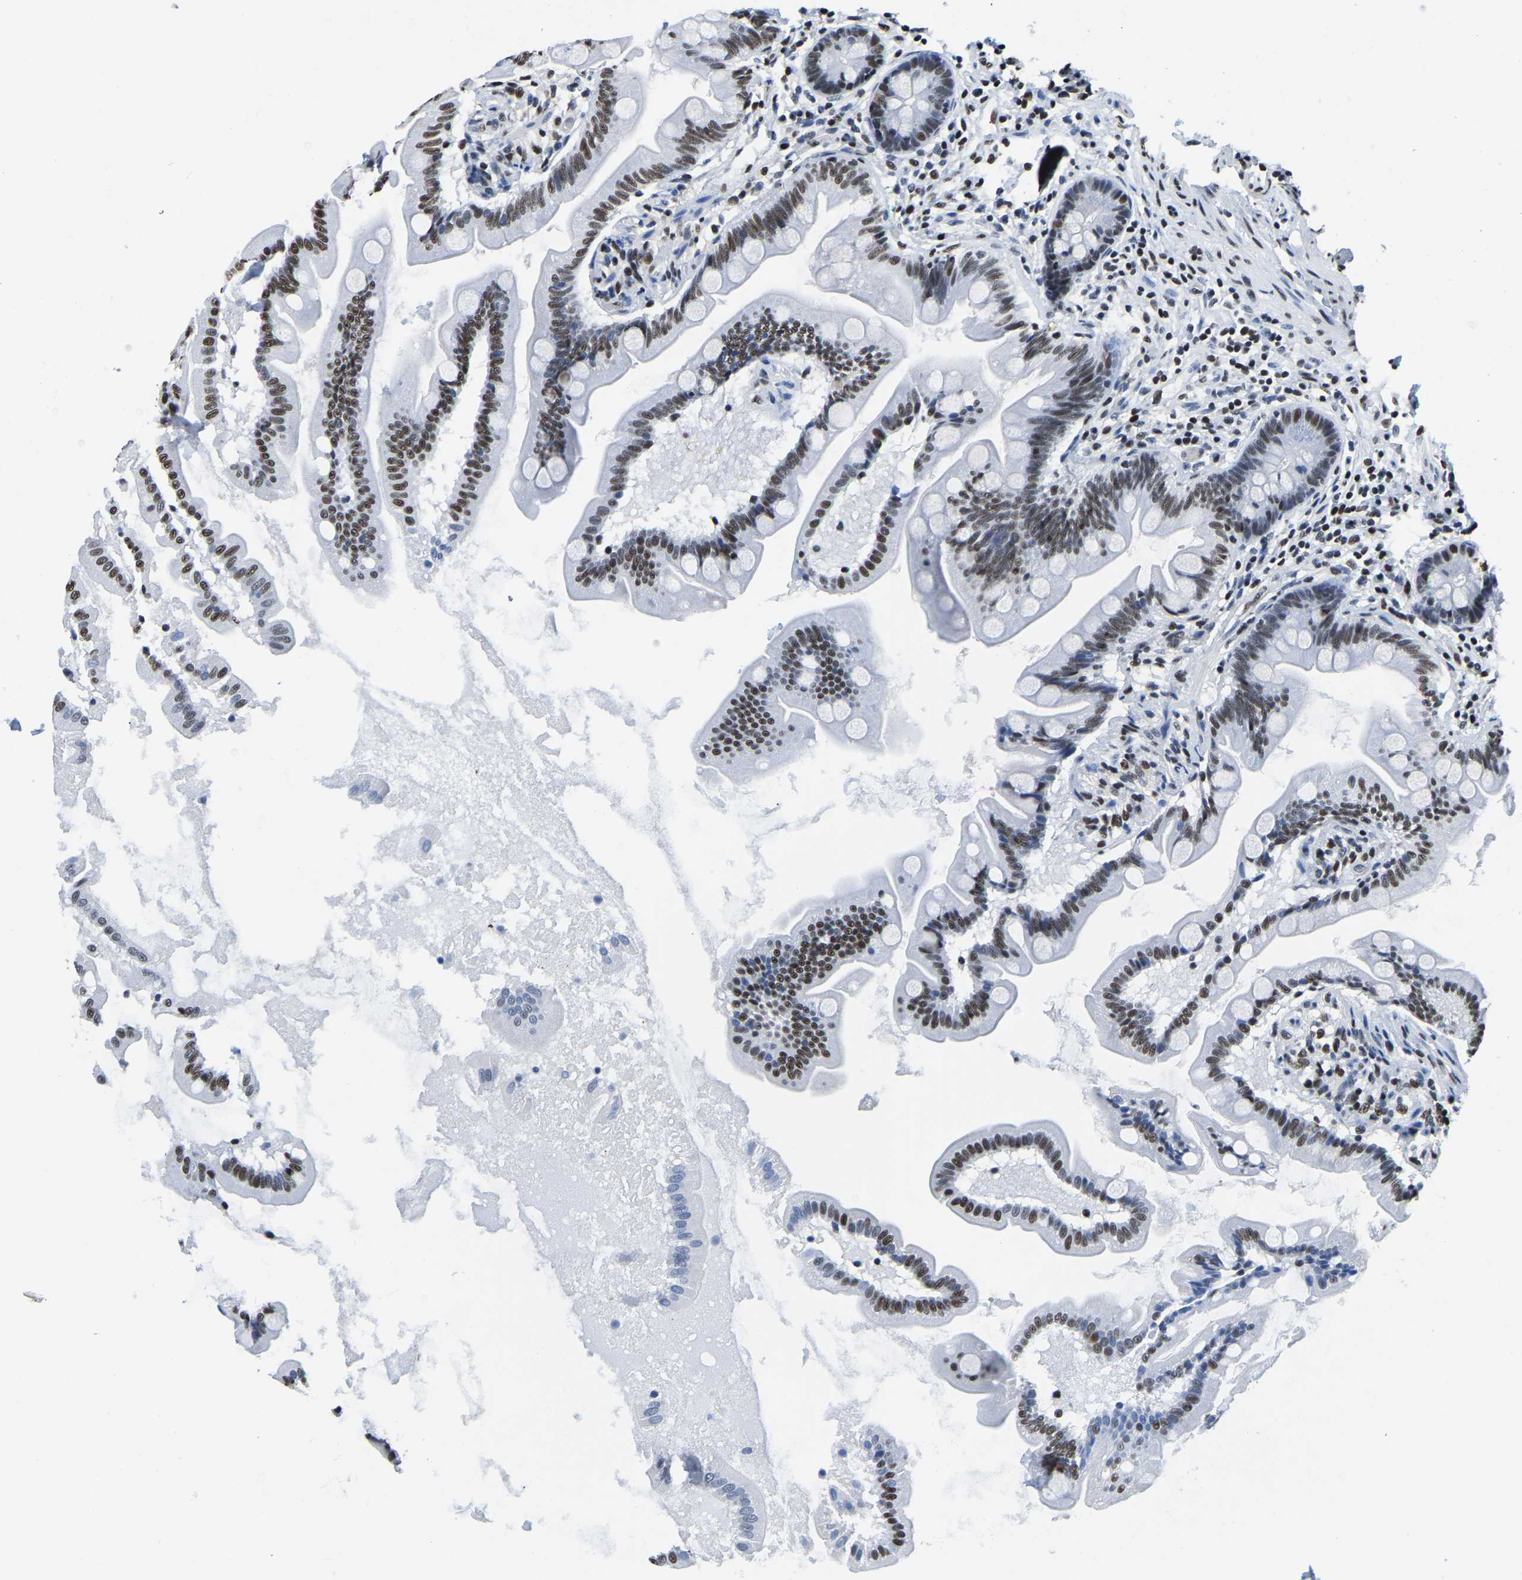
{"staining": {"intensity": "moderate", "quantity": ">75%", "location": "nuclear"}, "tissue": "small intestine", "cell_type": "Glandular cells", "image_type": "normal", "snomed": [{"axis": "morphology", "description": "Normal tissue, NOS"}, {"axis": "topography", "description": "Small intestine"}], "caption": "High-power microscopy captured an IHC photomicrograph of benign small intestine, revealing moderate nuclear staining in about >75% of glandular cells.", "gene": "UBA1", "patient": {"sex": "female", "age": 56}}